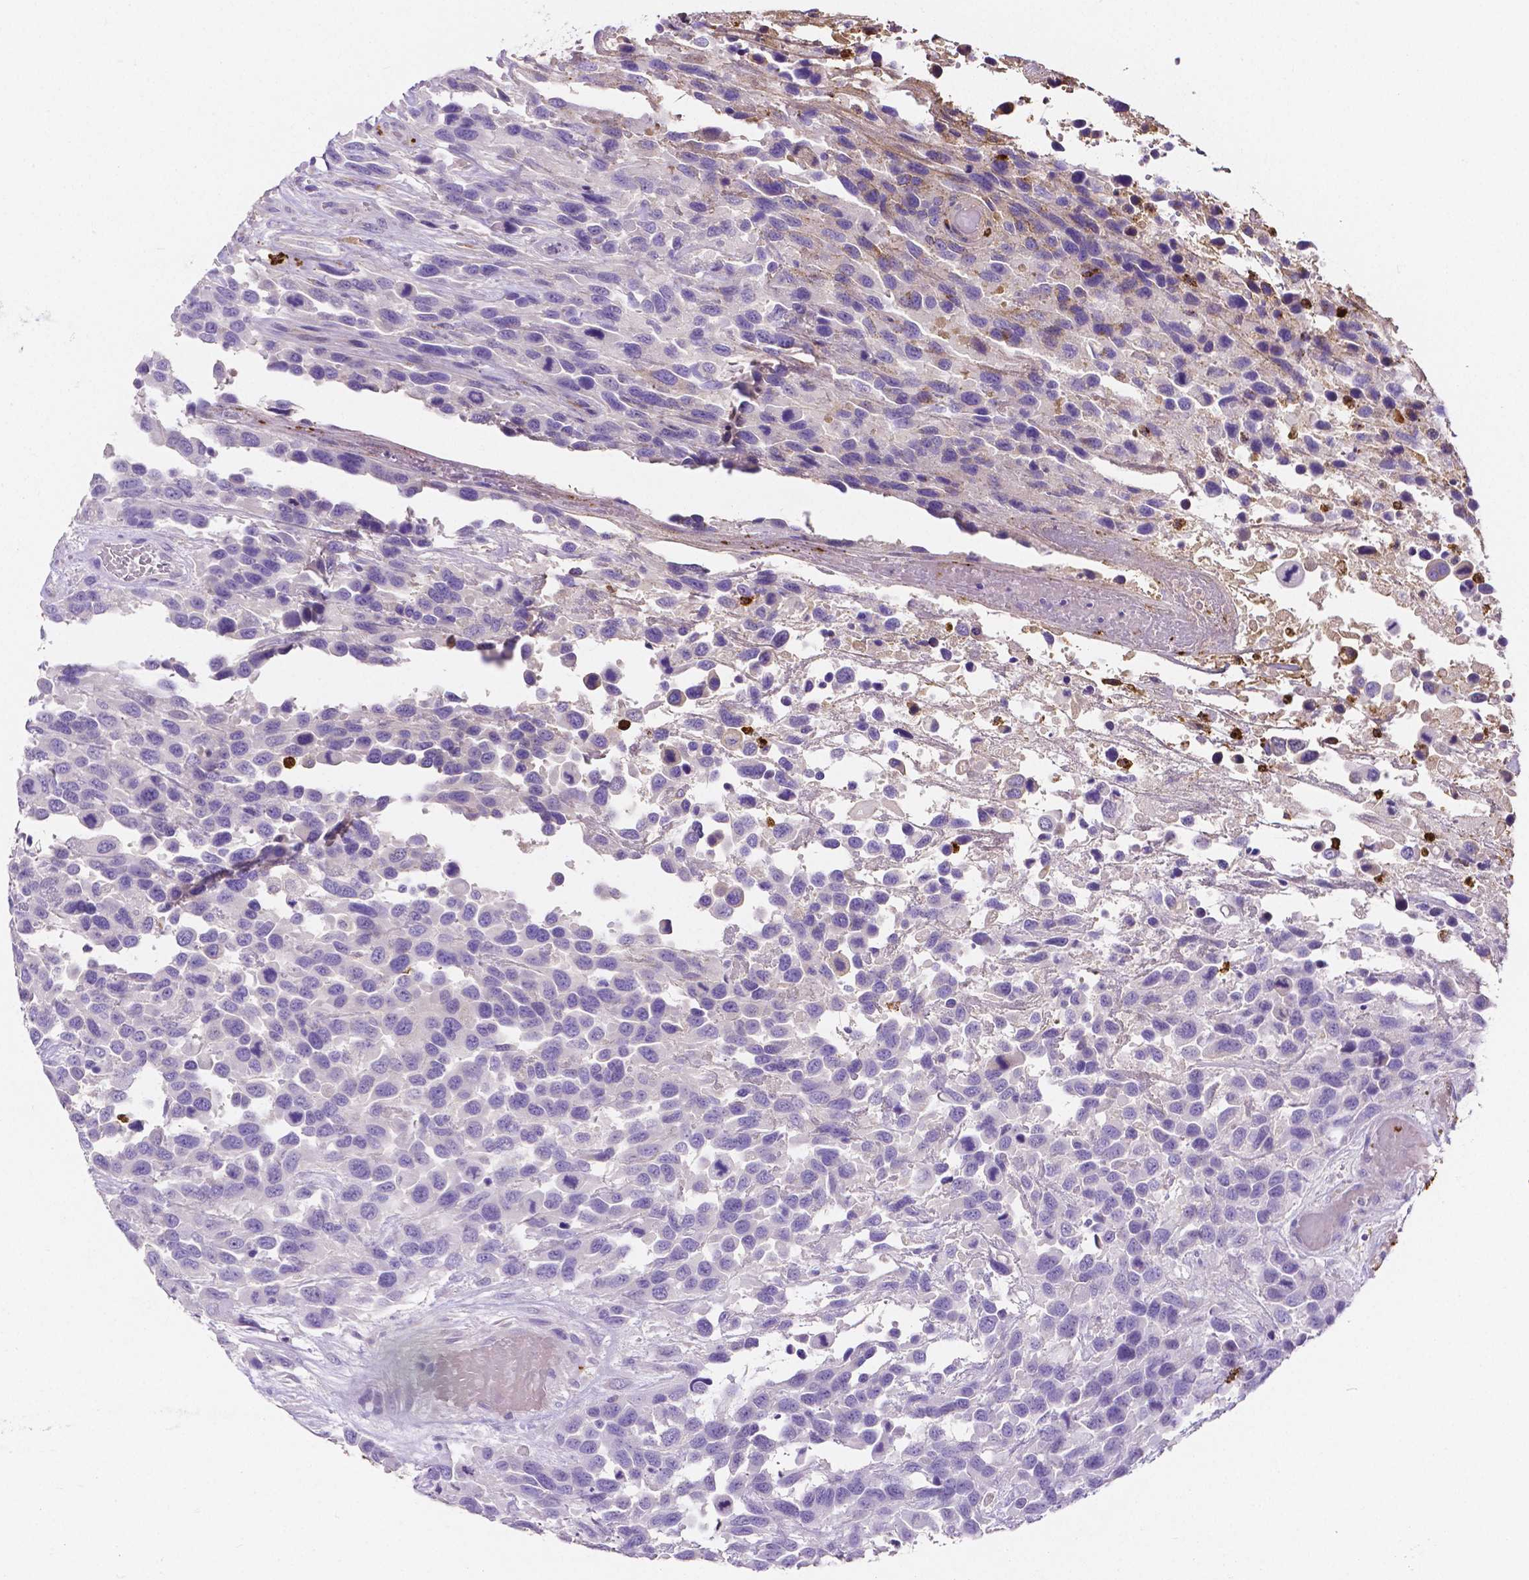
{"staining": {"intensity": "negative", "quantity": "none", "location": "none"}, "tissue": "urothelial cancer", "cell_type": "Tumor cells", "image_type": "cancer", "snomed": [{"axis": "morphology", "description": "Urothelial carcinoma, High grade"}, {"axis": "topography", "description": "Urinary bladder"}], "caption": "Immunohistochemistry of urothelial cancer exhibits no staining in tumor cells.", "gene": "MMP9", "patient": {"sex": "female", "age": 70}}